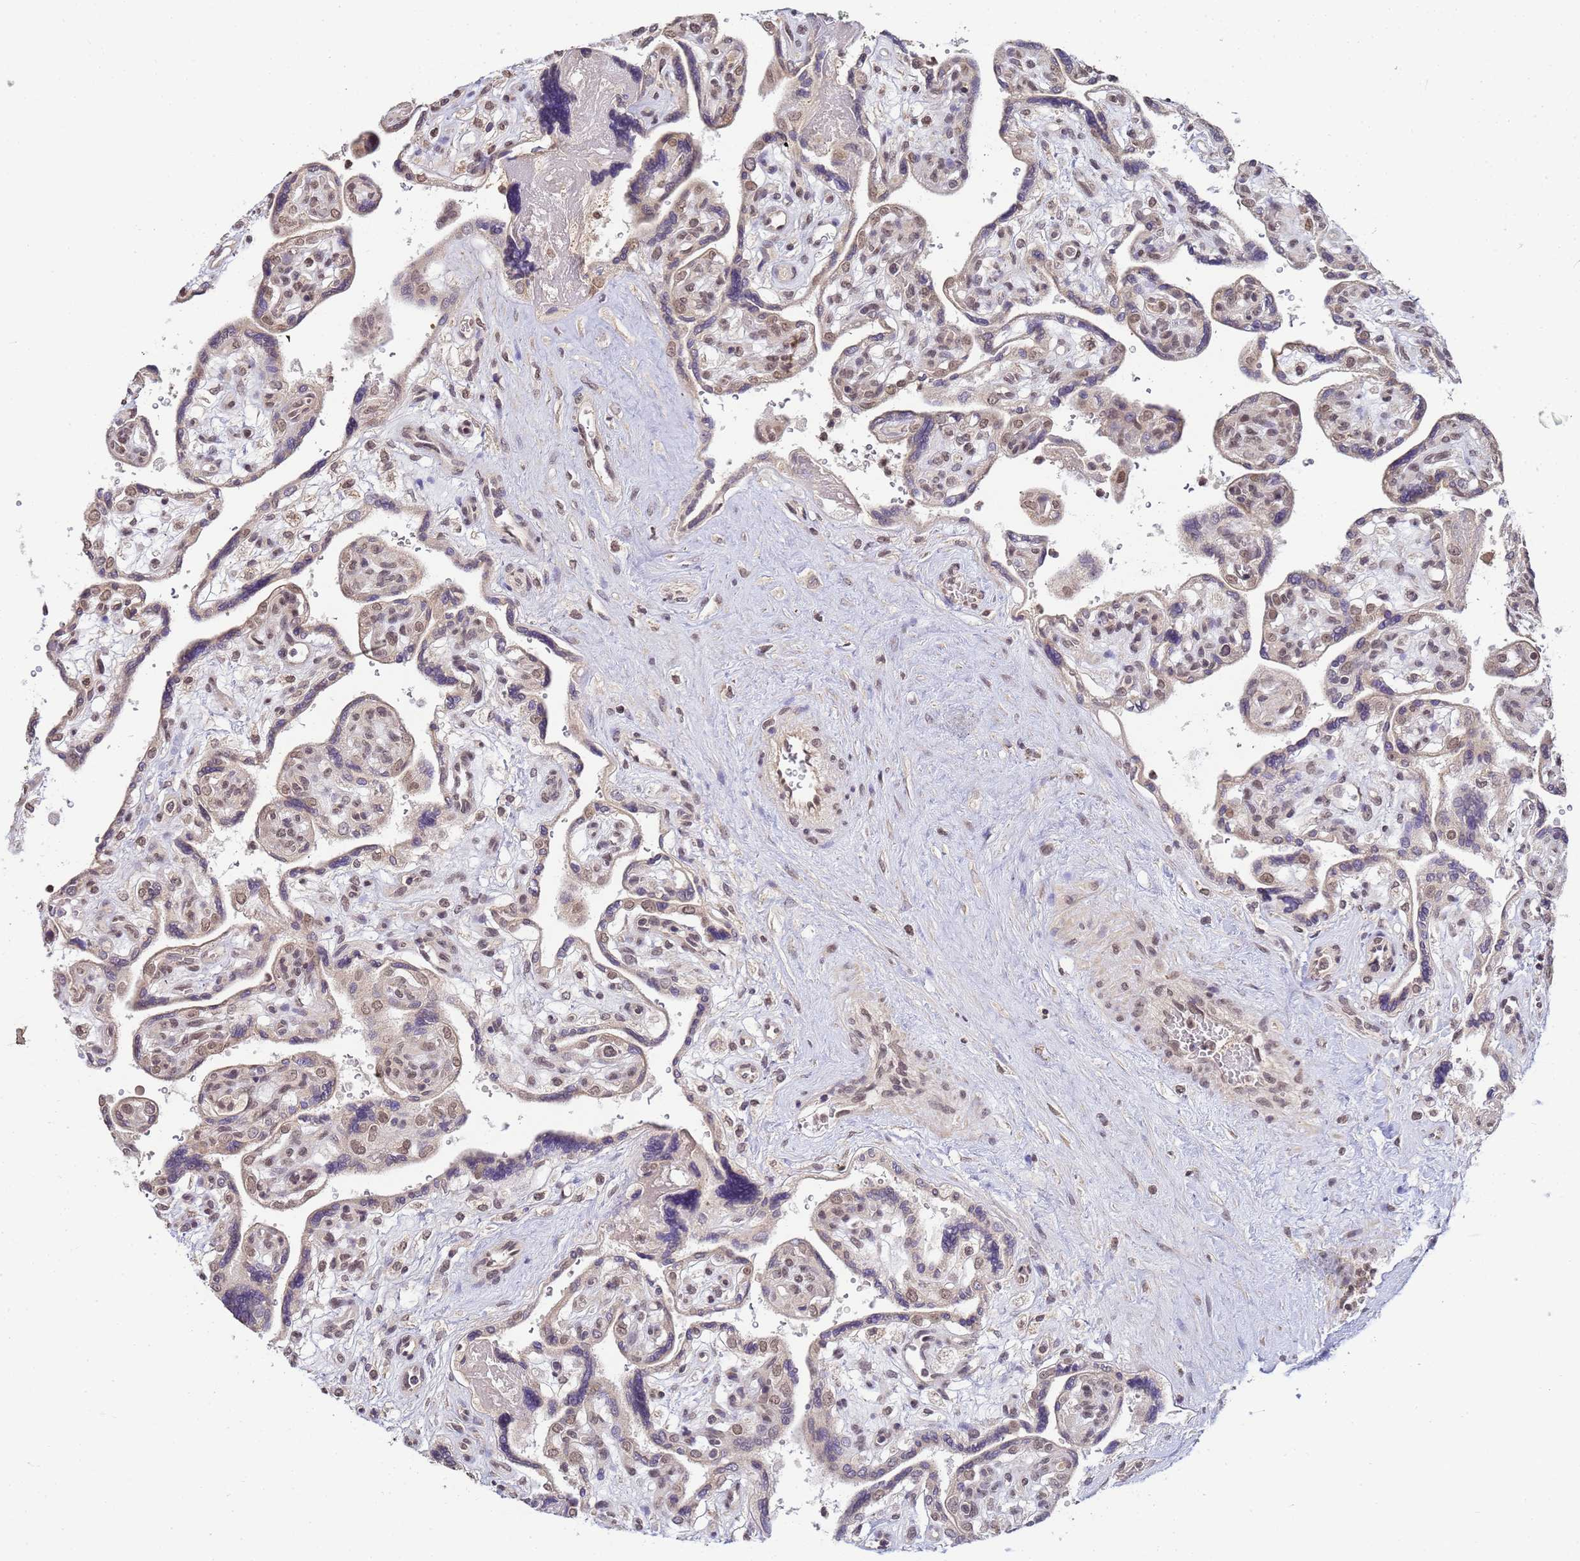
{"staining": {"intensity": "weak", "quantity": "<25%", "location": "cytoplasmic/membranous"}, "tissue": "placenta", "cell_type": "Decidual cells", "image_type": "normal", "snomed": [{"axis": "morphology", "description": "Normal tissue, NOS"}, {"axis": "topography", "description": "Placenta"}], "caption": "DAB immunohistochemical staining of benign placenta exhibits no significant expression in decidual cells.", "gene": "MYL7", "patient": {"sex": "female", "age": 39}}